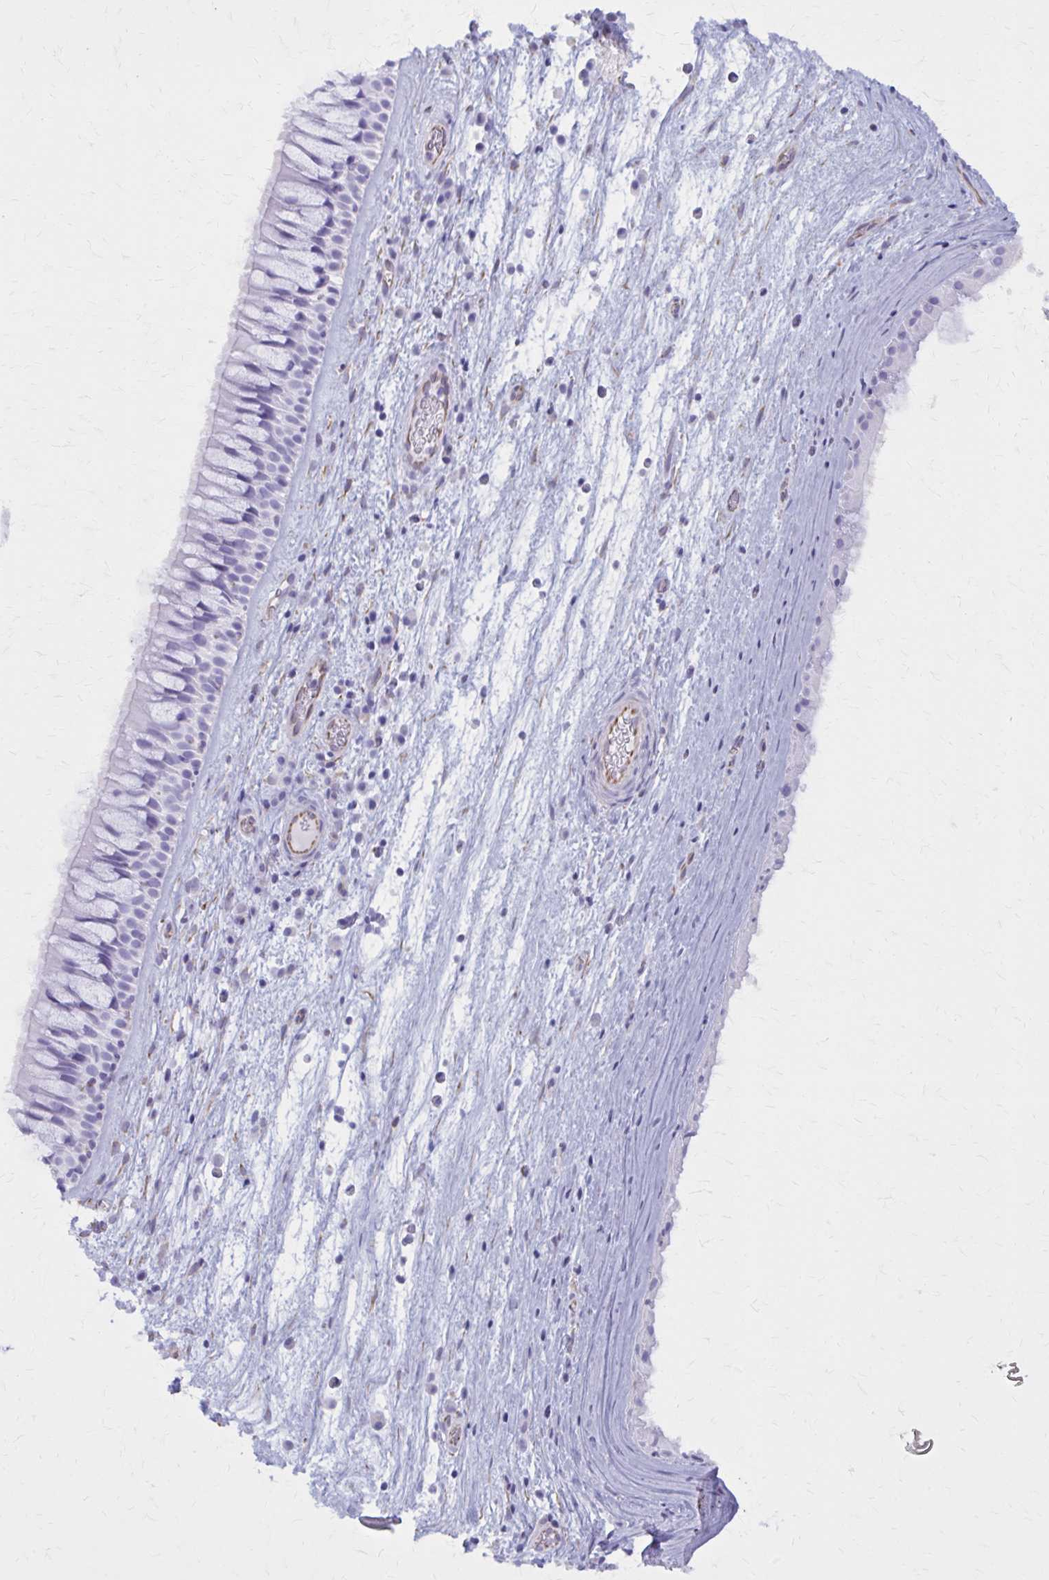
{"staining": {"intensity": "negative", "quantity": "none", "location": "none"}, "tissue": "nasopharynx", "cell_type": "Respiratory epithelial cells", "image_type": "normal", "snomed": [{"axis": "morphology", "description": "Normal tissue, NOS"}, {"axis": "topography", "description": "Nasopharynx"}], "caption": "High magnification brightfield microscopy of benign nasopharynx stained with DAB (3,3'-diaminobenzidine) (brown) and counterstained with hematoxylin (blue): respiratory epithelial cells show no significant staining. Nuclei are stained in blue.", "gene": "GFAP", "patient": {"sex": "male", "age": 74}}